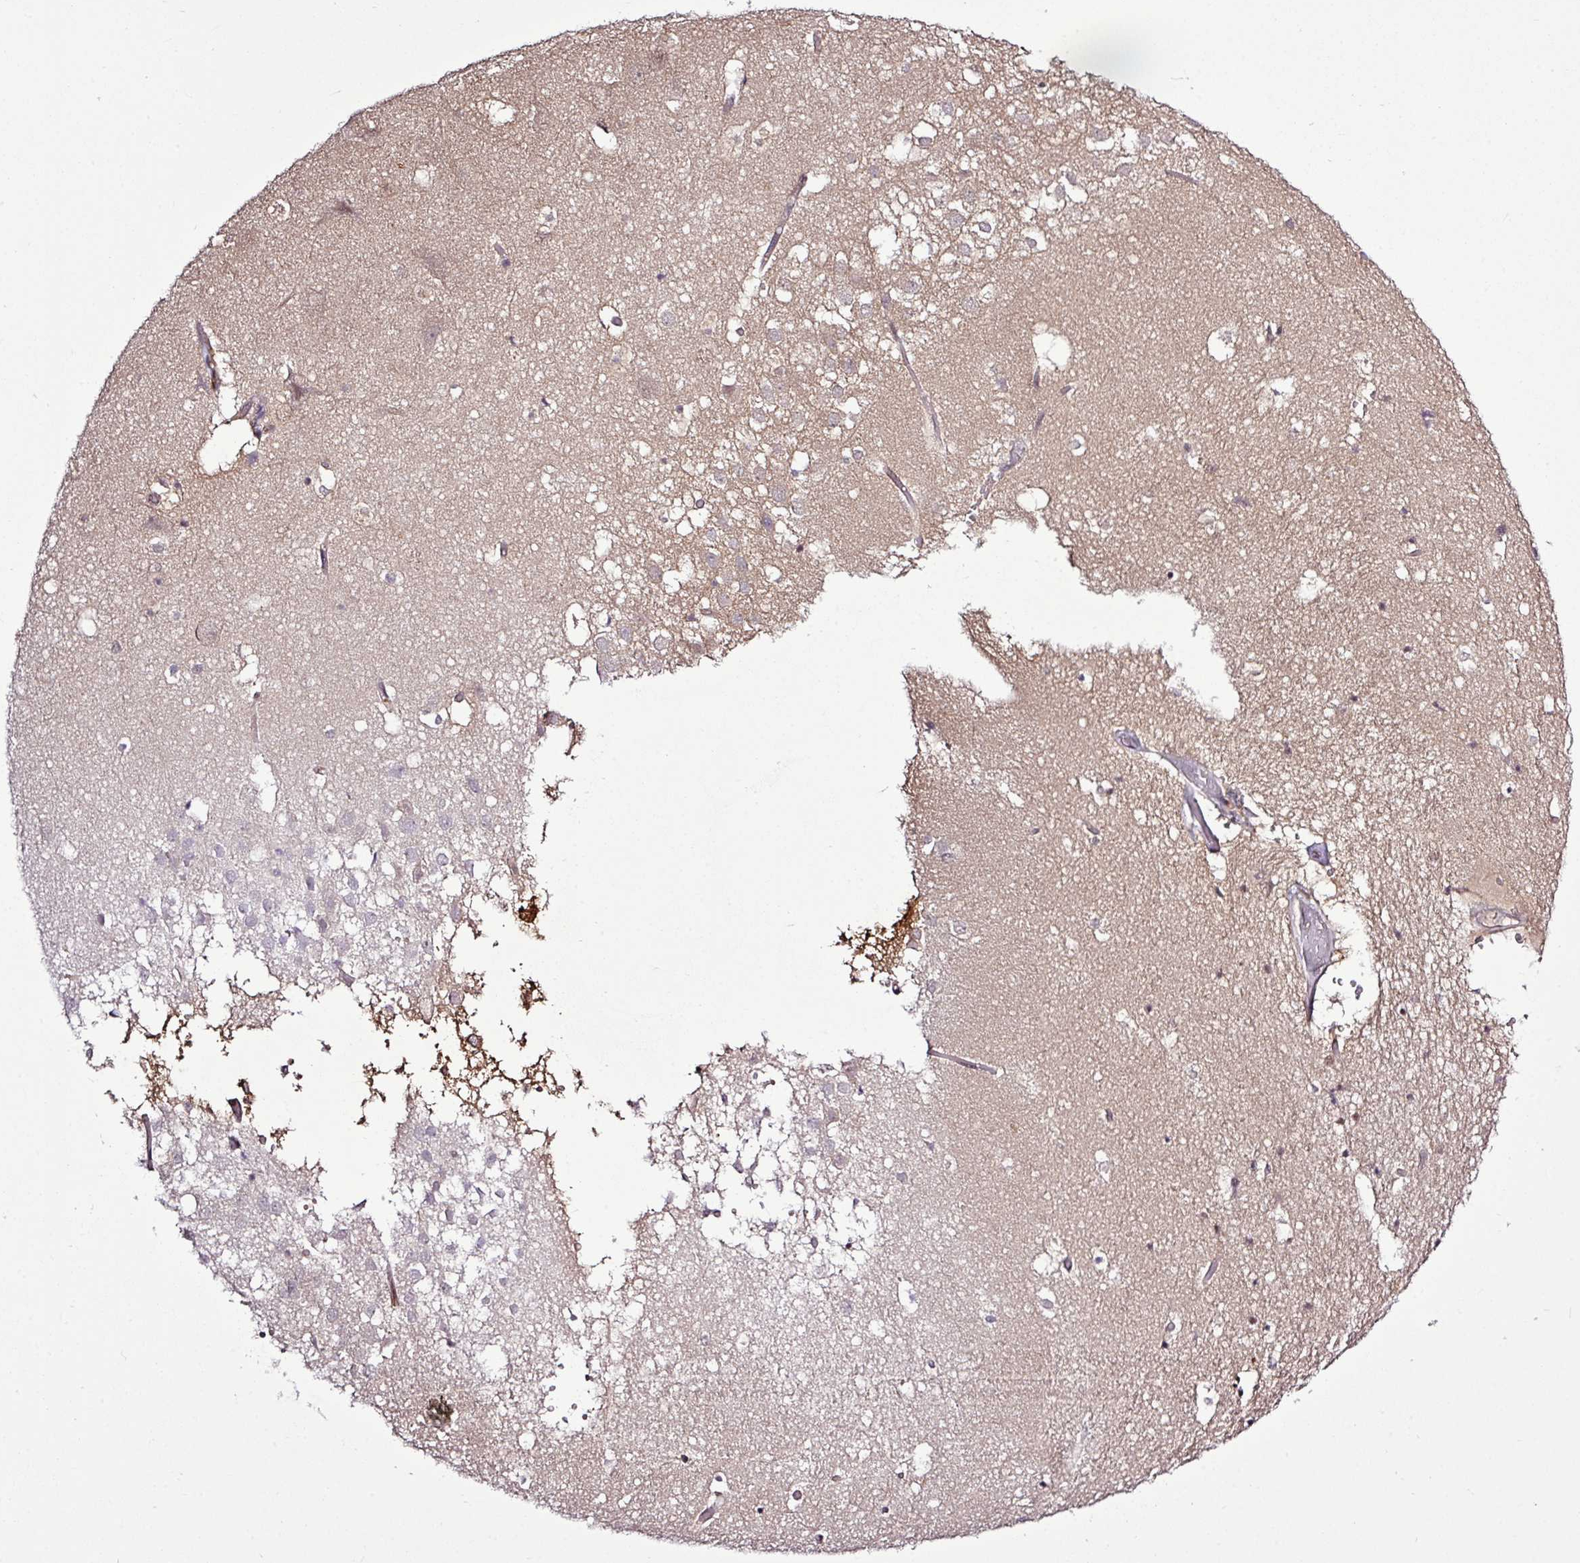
{"staining": {"intensity": "moderate", "quantity": "<25%", "location": "cytoplasmic/membranous,nuclear"}, "tissue": "hippocampus", "cell_type": "Glial cells", "image_type": "normal", "snomed": [{"axis": "morphology", "description": "Normal tissue, NOS"}, {"axis": "topography", "description": "Hippocampus"}], "caption": "Immunohistochemistry (IHC) photomicrograph of unremarkable hippocampus stained for a protein (brown), which demonstrates low levels of moderate cytoplasmic/membranous,nuclear positivity in about <25% of glial cells.", "gene": "ITPKC", "patient": {"sex": "female", "age": 52}}